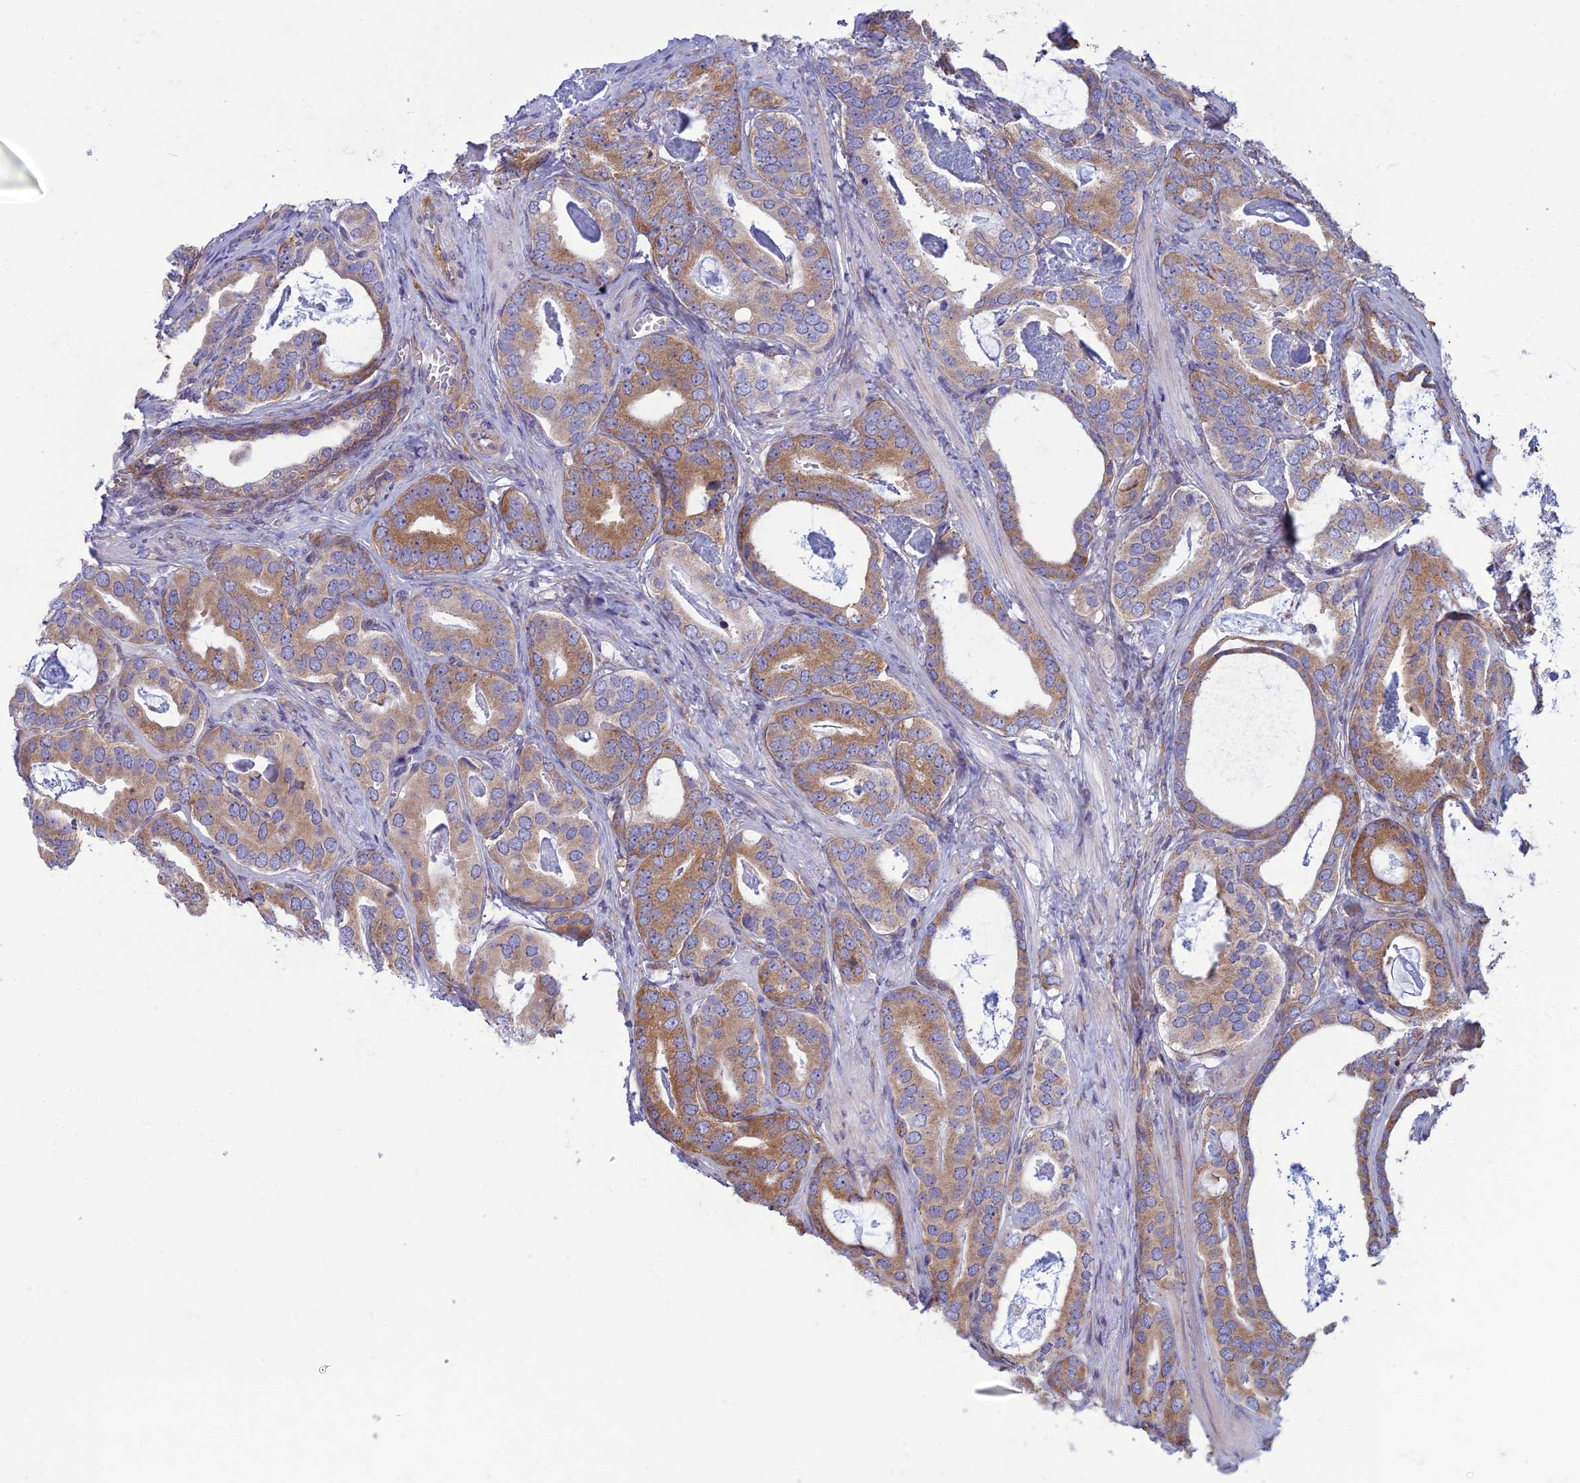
{"staining": {"intensity": "moderate", "quantity": ">75%", "location": "cytoplasmic/membranous"}, "tissue": "prostate cancer", "cell_type": "Tumor cells", "image_type": "cancer", "snomed": [{"axis": "morphology", "description": "Adenocarcinoma, Low grade"}, {"axis": "topography", "description": "Prostate"}], "caption": "Prostate cancer stained with a brown dye exhibits moderate cytoplasmic/membranous positive positivity in approximately >75% of tumor cells.", "gene": "RPL17-C18orf32", "patient": {"sex": "male", "age": 71}}